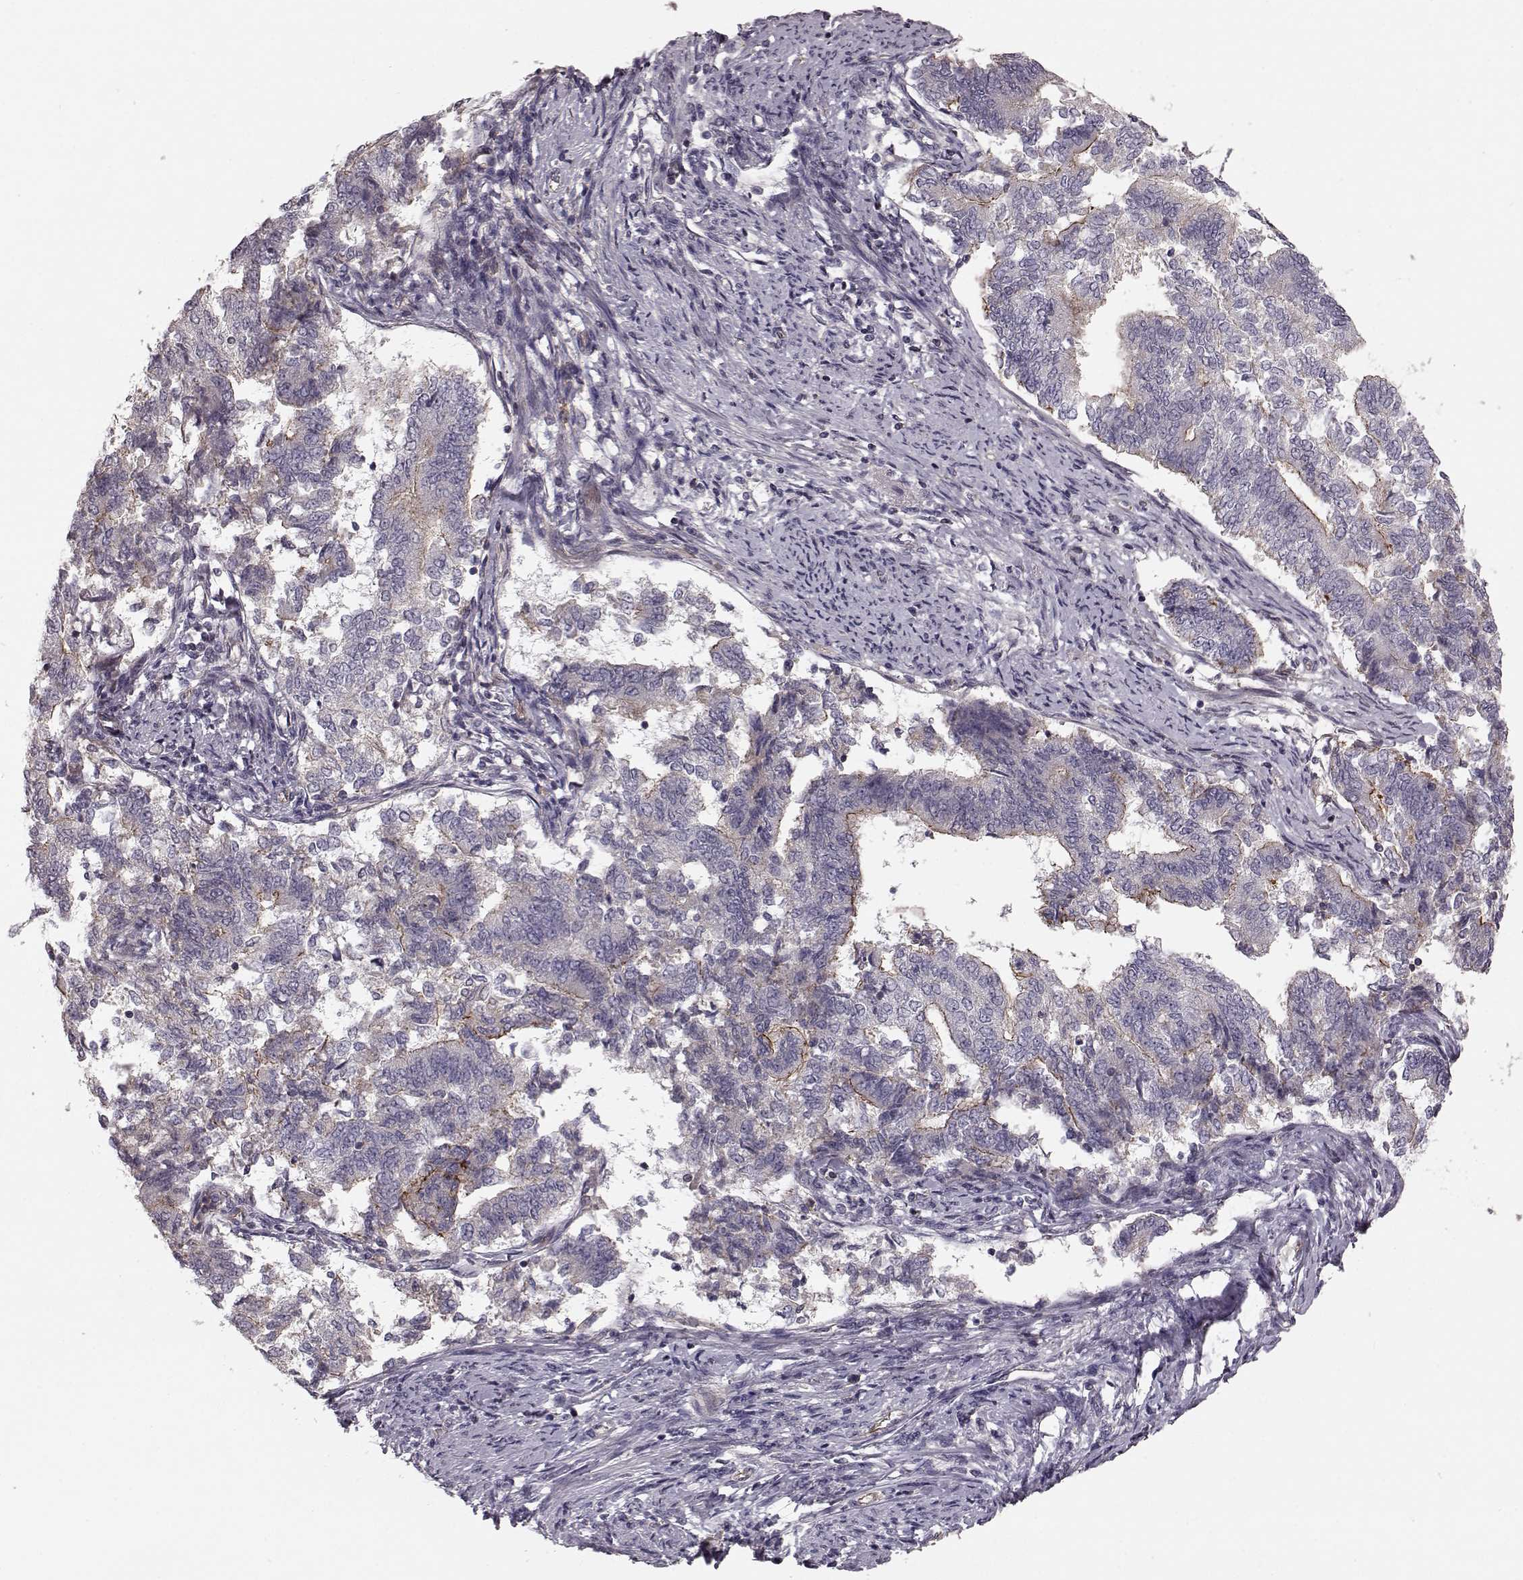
{"staining": {"intensity": "moderate", "quantity": "<25%", "location": "cytoplasmic/membranous"}, "tissue": "endometrial cancer", "cell_type": "Tumor cells", "image_type": "cancer", "snomed": [{"axis": "morphology", "description": "Adenocarcinoma, NOS"}, {"axis": "topography", "description": "Endometrium"}], "caption": "Immunohistochemical staining of human endometrial adenocarcinoma shows low levels of moderate cytoplasmic/membranous positivity in about <25% of tumor cells.", "gene": "SLC22A18", "patient": {"sex": "female", "age": 65}}